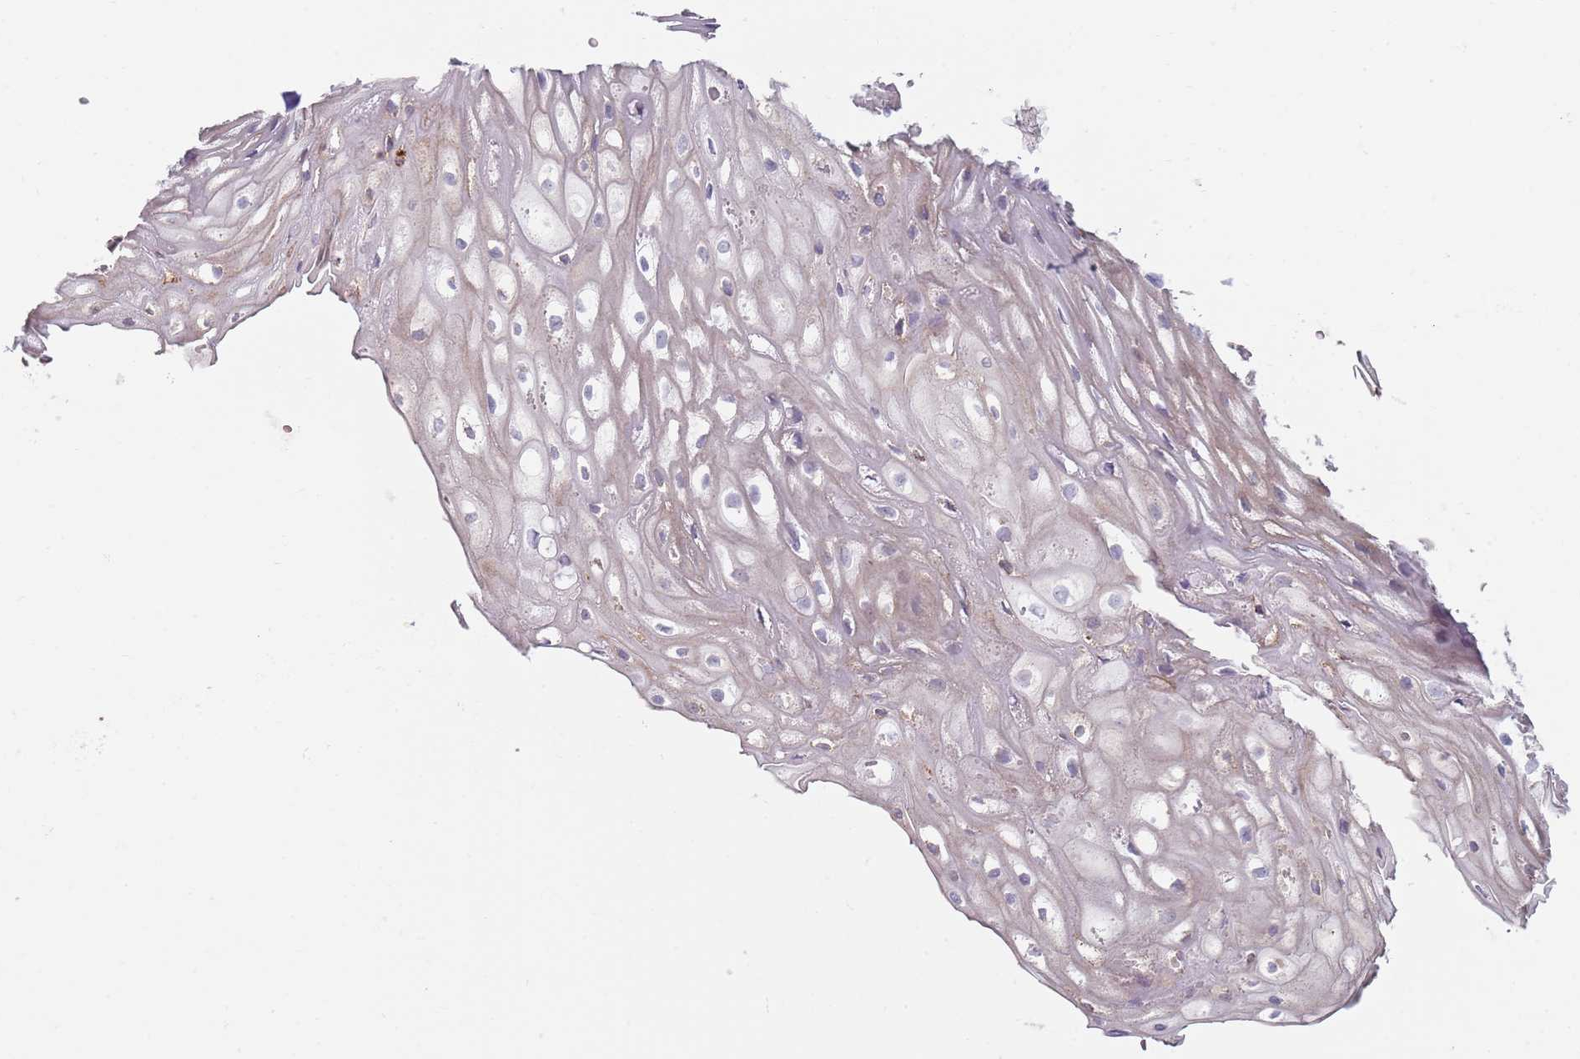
{"staining": {"intensity": "weak", "quantity": "25%-75%", "location": "cytoplasmic/membranous"}, "tissue": "vagina", "cell_type": "Squamous epithelial cells", "image_type": "normal", "snomed": [{"axis": "morphology", "description": "Normal tissue, NOS"}, {"axis": "topography", "description": "Vagina"}], "caption": "Normal vagina displays weak cytoplasmic/membranous staining in about 25%-75% of squamous epithelial cells.", "gene": "SLC26A6", "patient": {"sex": "female", "age": 60}}